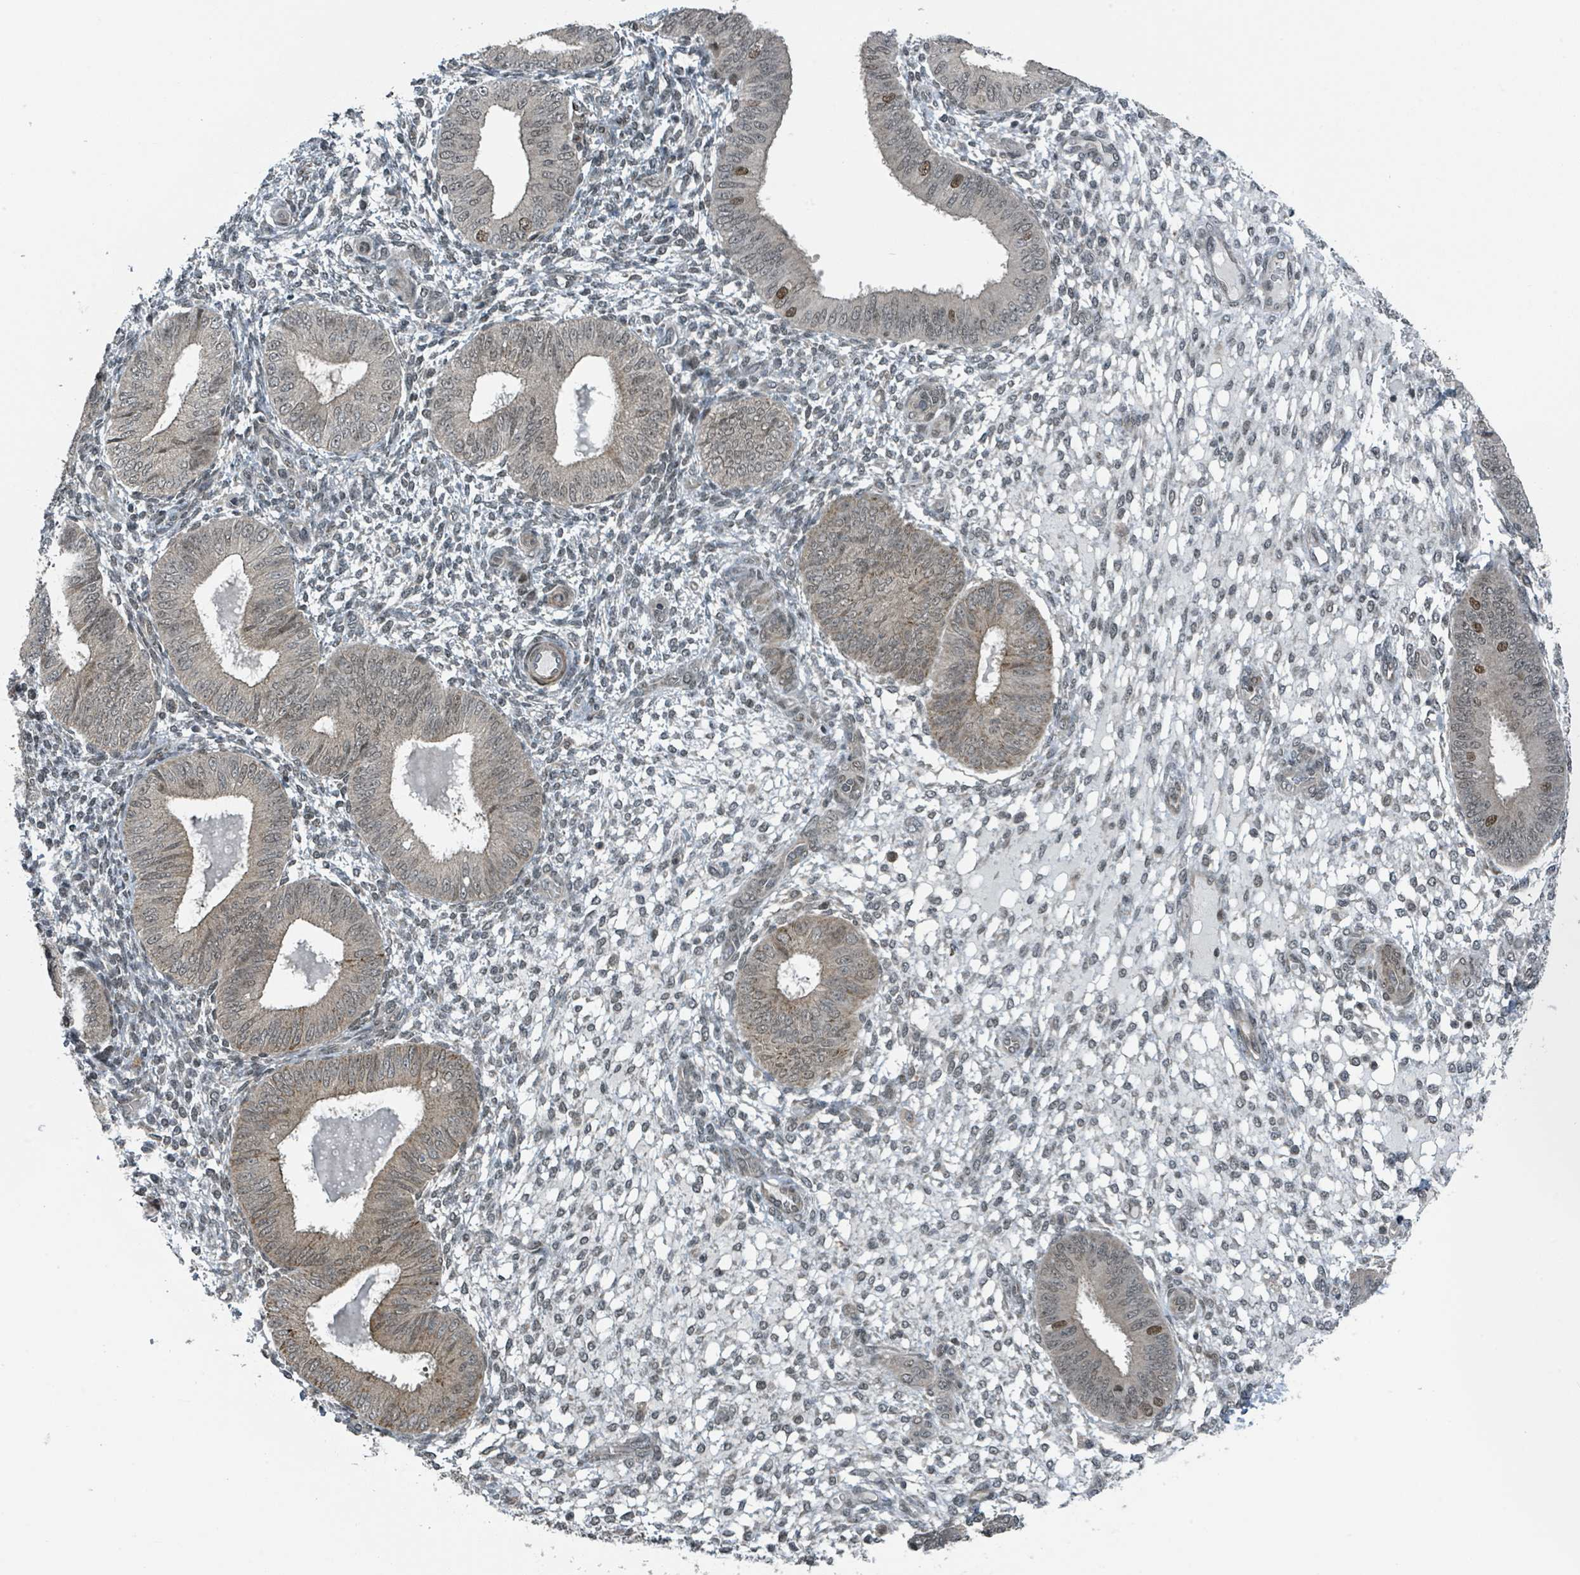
{"staining": {"intensity": "negative", "quantity": "none", "location": "none"}, "tissue": "endometrium", "cell_type": "Cells in endometrial stroma", "image_type": "normal", "snomed": [{"axis": "morphology", "description": "Normal tissue, NOS"}, {"axis": "topography", "description": "Endometrium"}], "caption": "Immunohistochemistry (IHC) photomicrograph of normal endometrium: endometrium stained with DAB demonstrates no significant protein positivity in cells in endometrial stroma. (DAB (3,3'-diaminobenzidine) immunohistochemistry visualized using brightfield microscopy, high magnification).", "gene": "PHIP", "patient": {"sex": "female", "age": 49}}